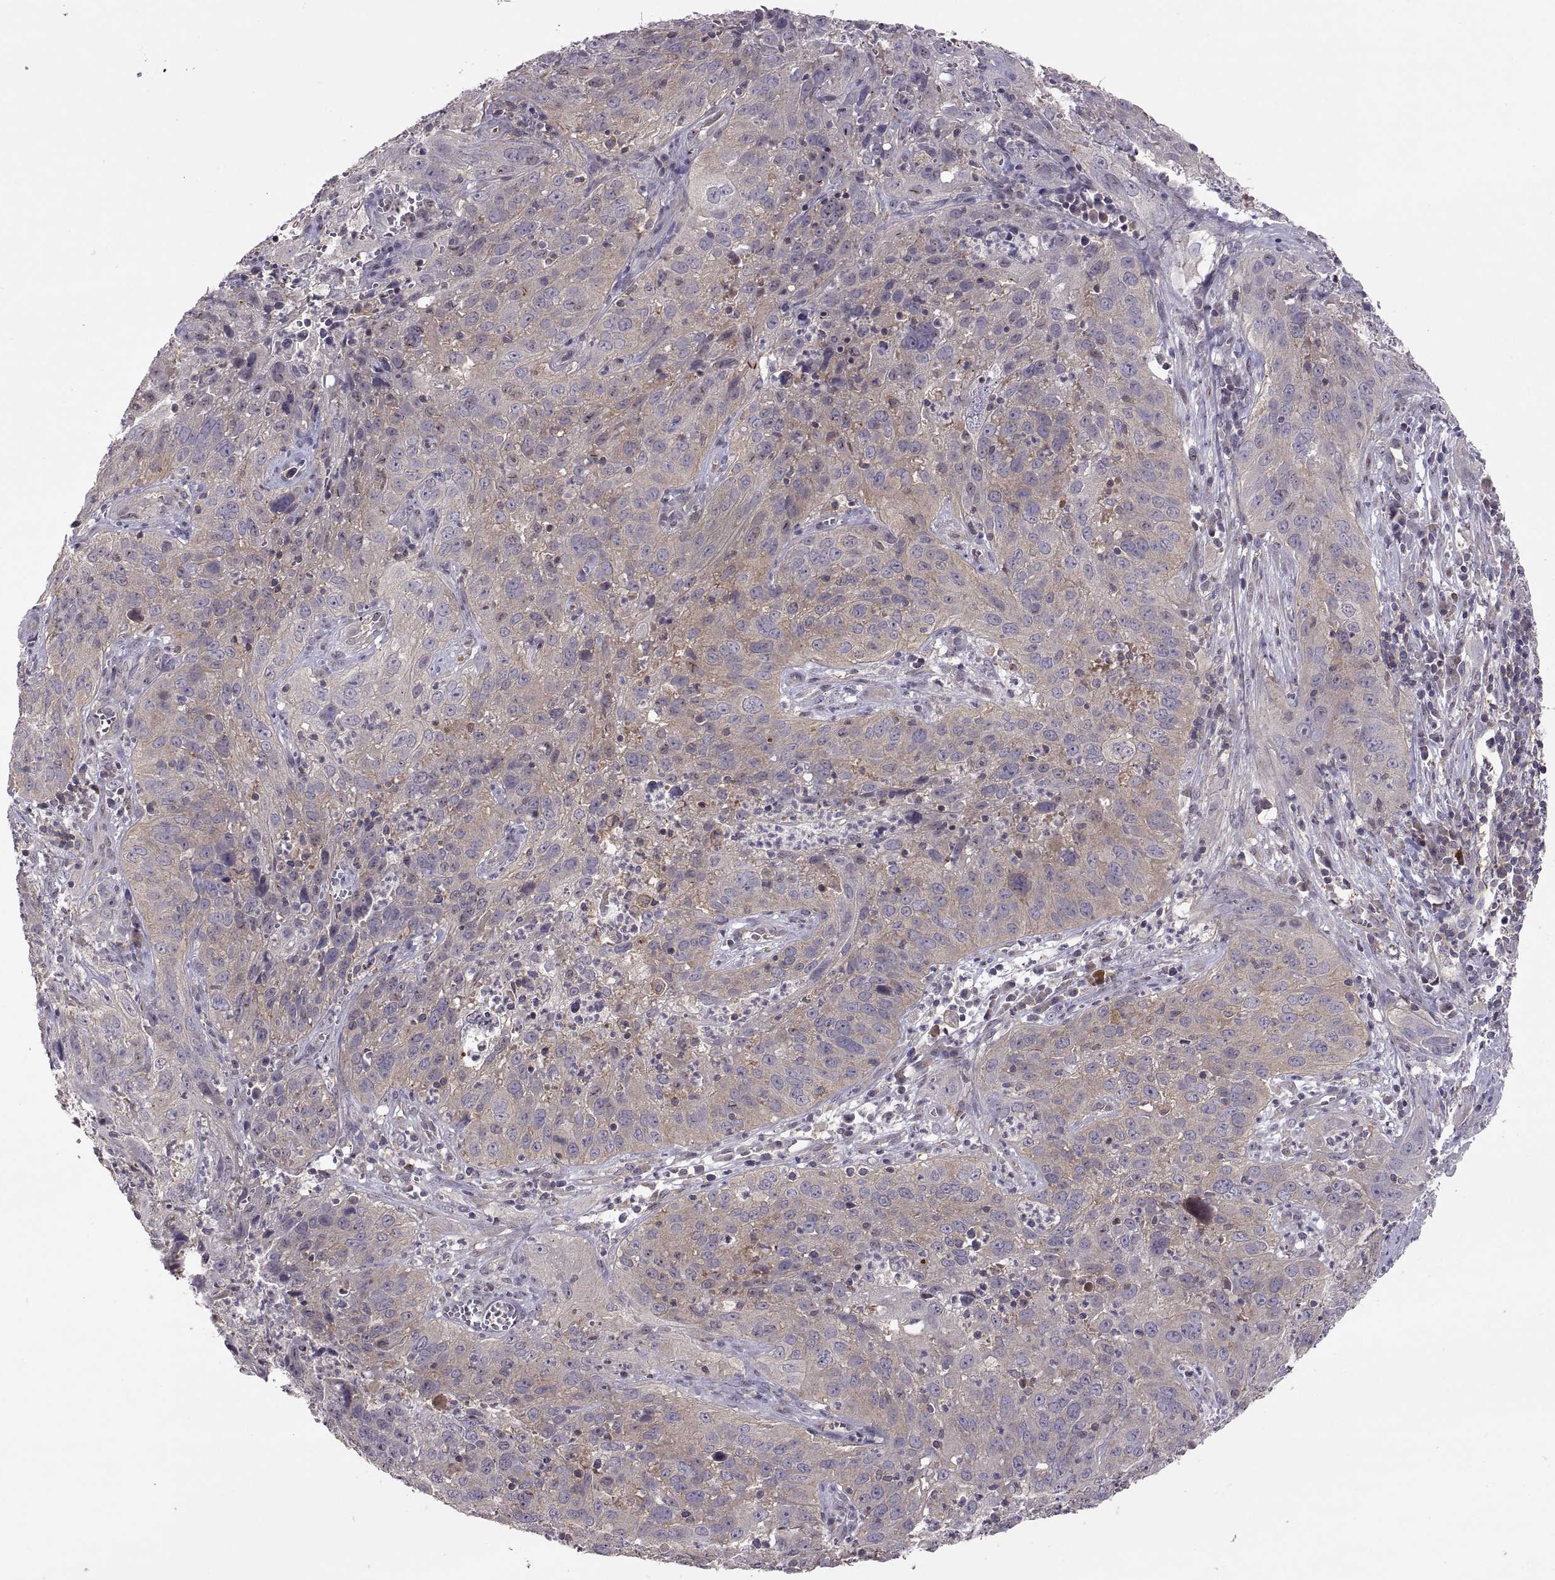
{"staining": {"intensity": "weak", "quantity": "25%-75%", "location": "cytoplasmic/membranous"}, "tissue": "cervical cancer", "cell_type": "Tumor cells", "image_type": "cancer", "snomed": [{"axis": "morphology", "description": "Squamous cell carcinoma, NOS"}, {"axis": "topography", "description": "Cervix"}], "caption": "Cervical squamous cell carcinoma was stained to show a protein in brown. There is low levels of weak cytoplasmic/membranous staining in approximately 25%-75% of tumor cells.", "gene": "NMNAT2", "patient": {"sex": "female", "age": 32}}